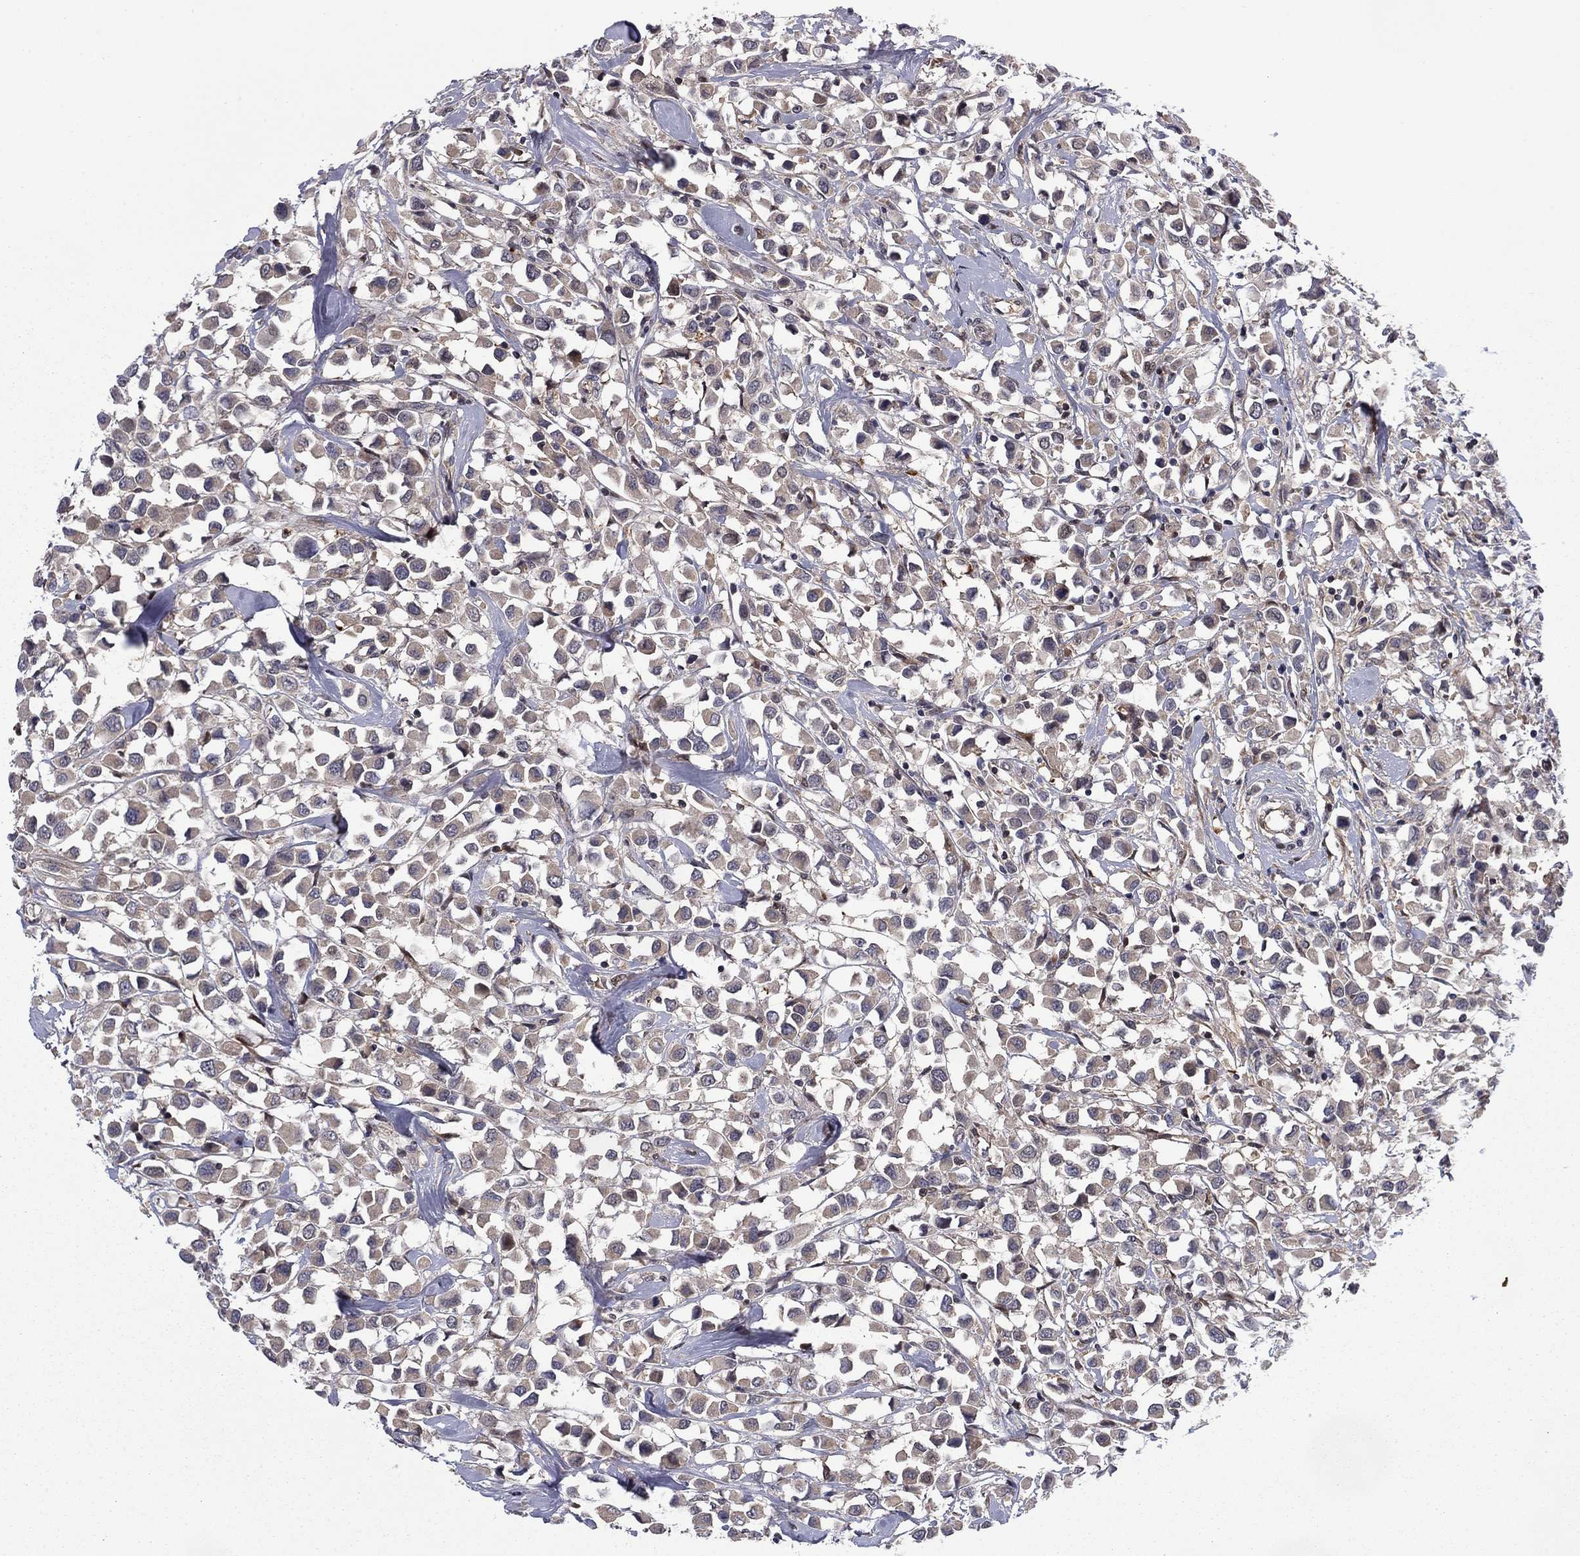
{"staining": {"intensity": "weak", "quantity": ">75%", "location": "cytoplasmic/membranous"}, "tissue": "breast cancer", "cell_type": "Tumor cells", "image_type": "cancer", "snomed": [{"axis": "morphology", "description": "Duct carcinoma"}, {"axis": "topography", "description": "Breast"}], "caption": "A low amount of weak cytoplasmic/membranous staining is identified in approximately >75% of tumor cells in breast cancer (invasive ductal carcinoma) tissue.", "gene": "HDAC4", "patient": {"sex": "female", "age": 61}}